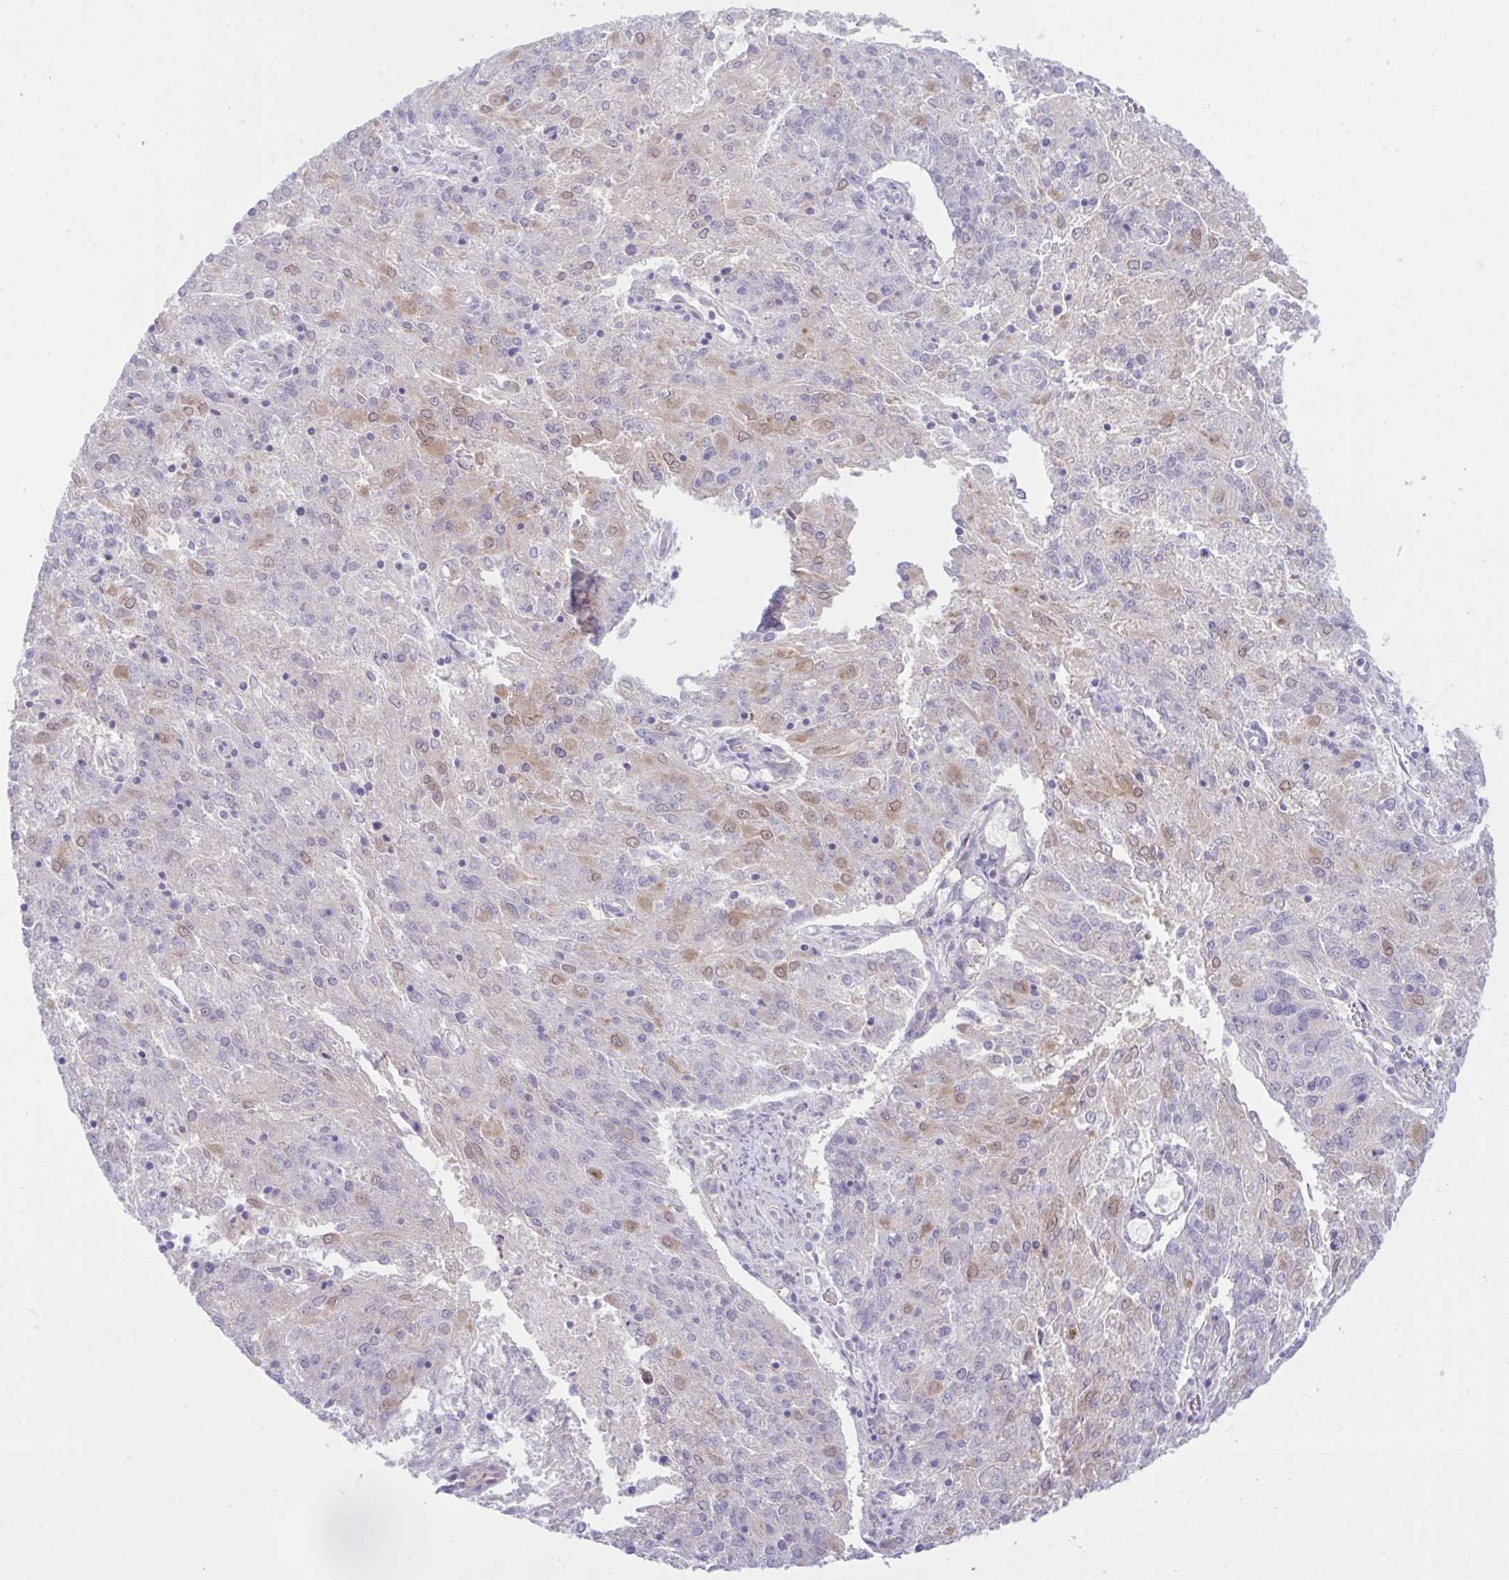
{"staining": {"intensity": "moderate", "quantity": "<25%", "location": "cytoplasmic/membranous,nuclear"}, "tissue": "endometrial cancer", "cell_type": "Tumor cells", "image_type": "cancer", "snomed": [{"axis": "morphology", "description": "Adenocarcinoma, NOS"}, {"axis": "topography", "description": "Endometrium"}], "caption": "This is a histology image of immunohistochemistry (IHC) staining of endometrial adenocarcinoma, which shows moderate expression in the cytoplasmic/membranous and nuclear of tumor cells.", "gene": "ZNF101", "patient": {"sex": "female", "age": 82}}